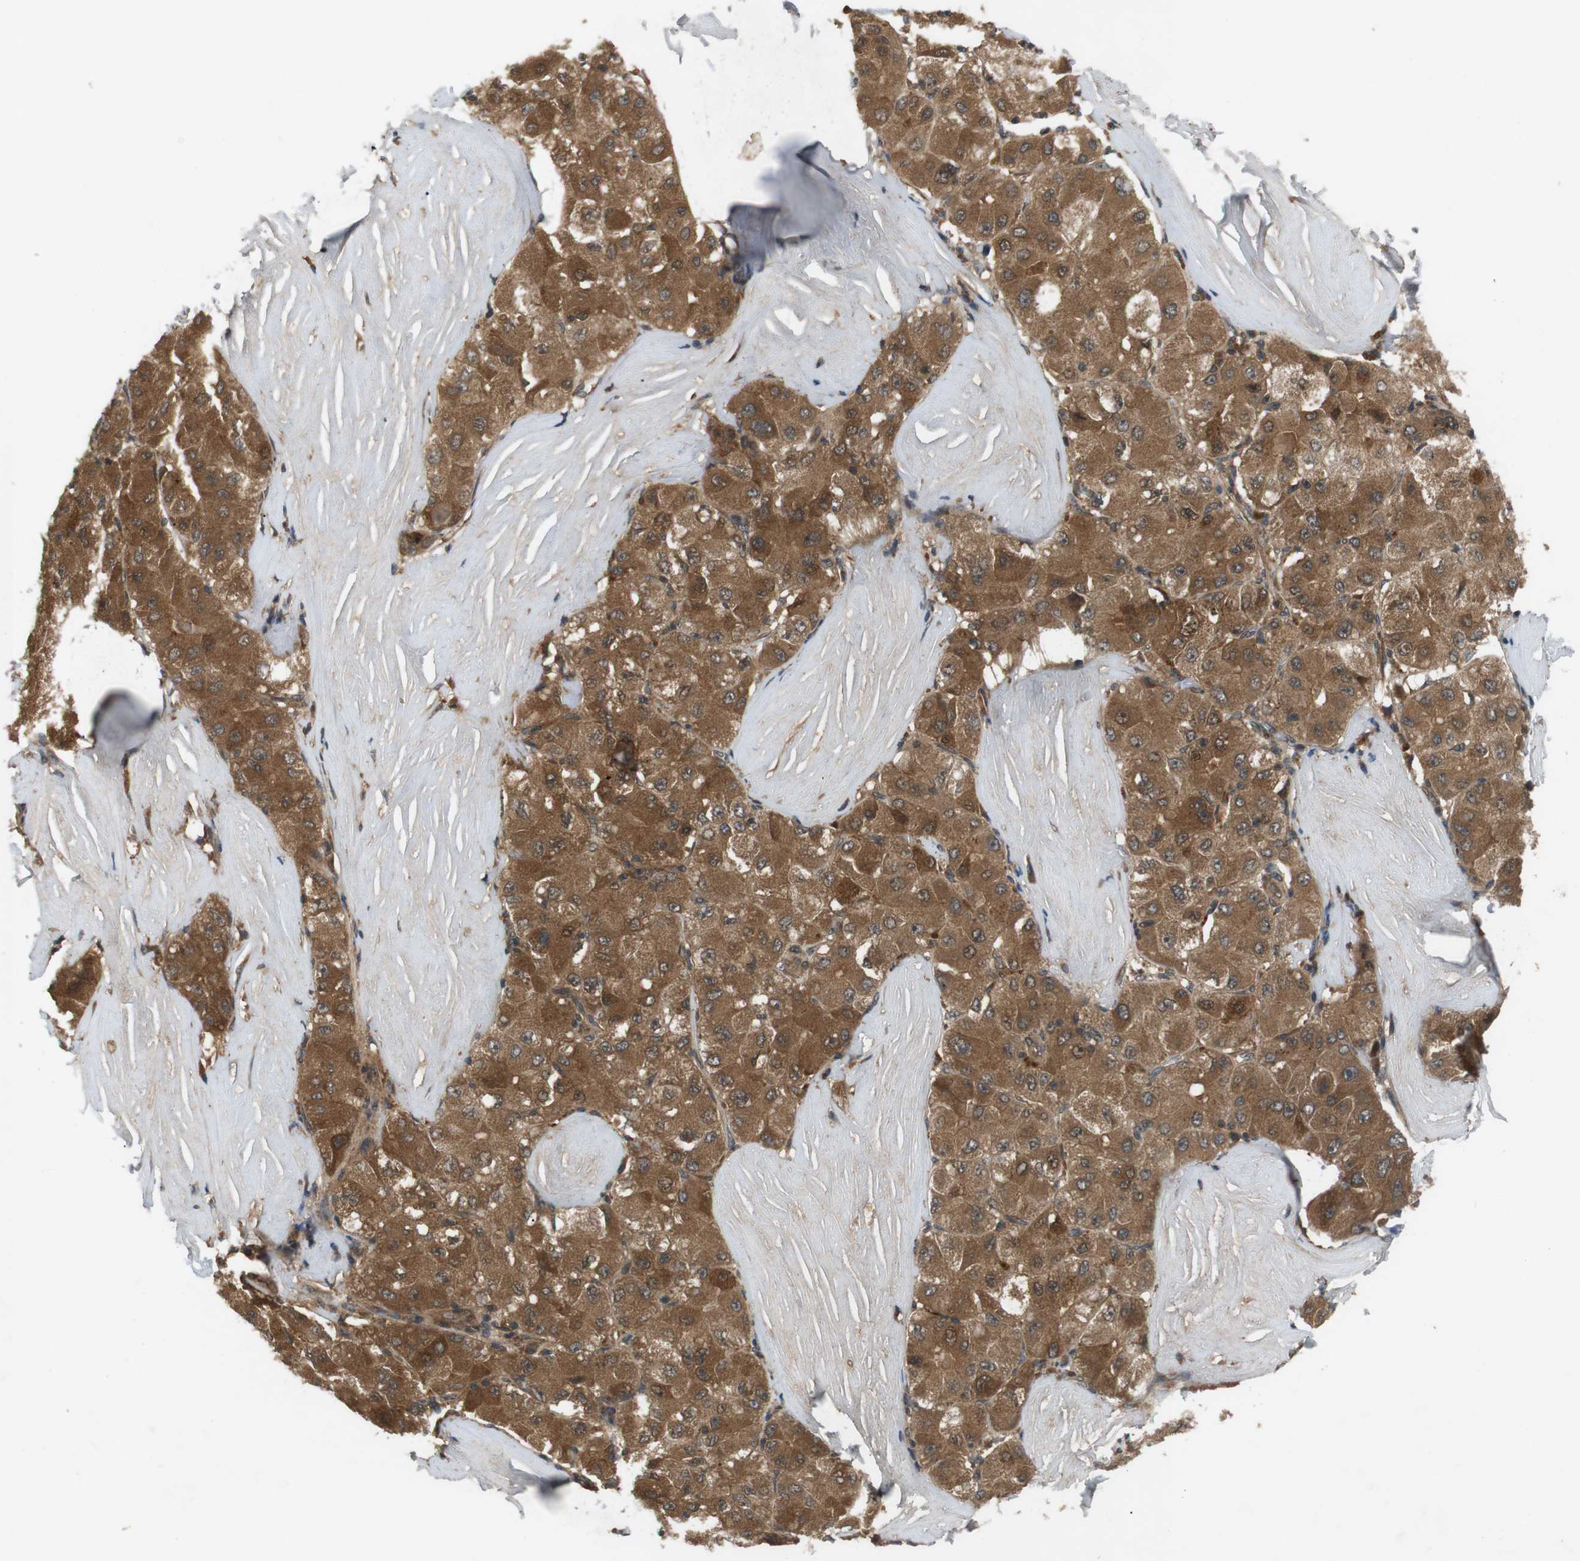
{"staining": {"intensity": "moderate", "quantity": ">75%", "location": "cytoplasmic/membranous"}, "tissue": "liver cancer", "cell_type": "Tumor cells", "image_type": "cancer", "snomed": [{"axis": "morphology", "description": "Carcinoma, Hepatocellular, NOS"}, {"axis": "topography", "description": "Liver"}], "caption": "This image demonstrates liver hepatocellular carcinoma stained with immunohistochemistry to label a protein in brown. The cytoplasmic/membranous of tumor cells show moderate positivity for the protein. Nuclei are counter-stained blue.", "gene": "NFKBIE", "patient": {"sex": "male", "age": 80}}